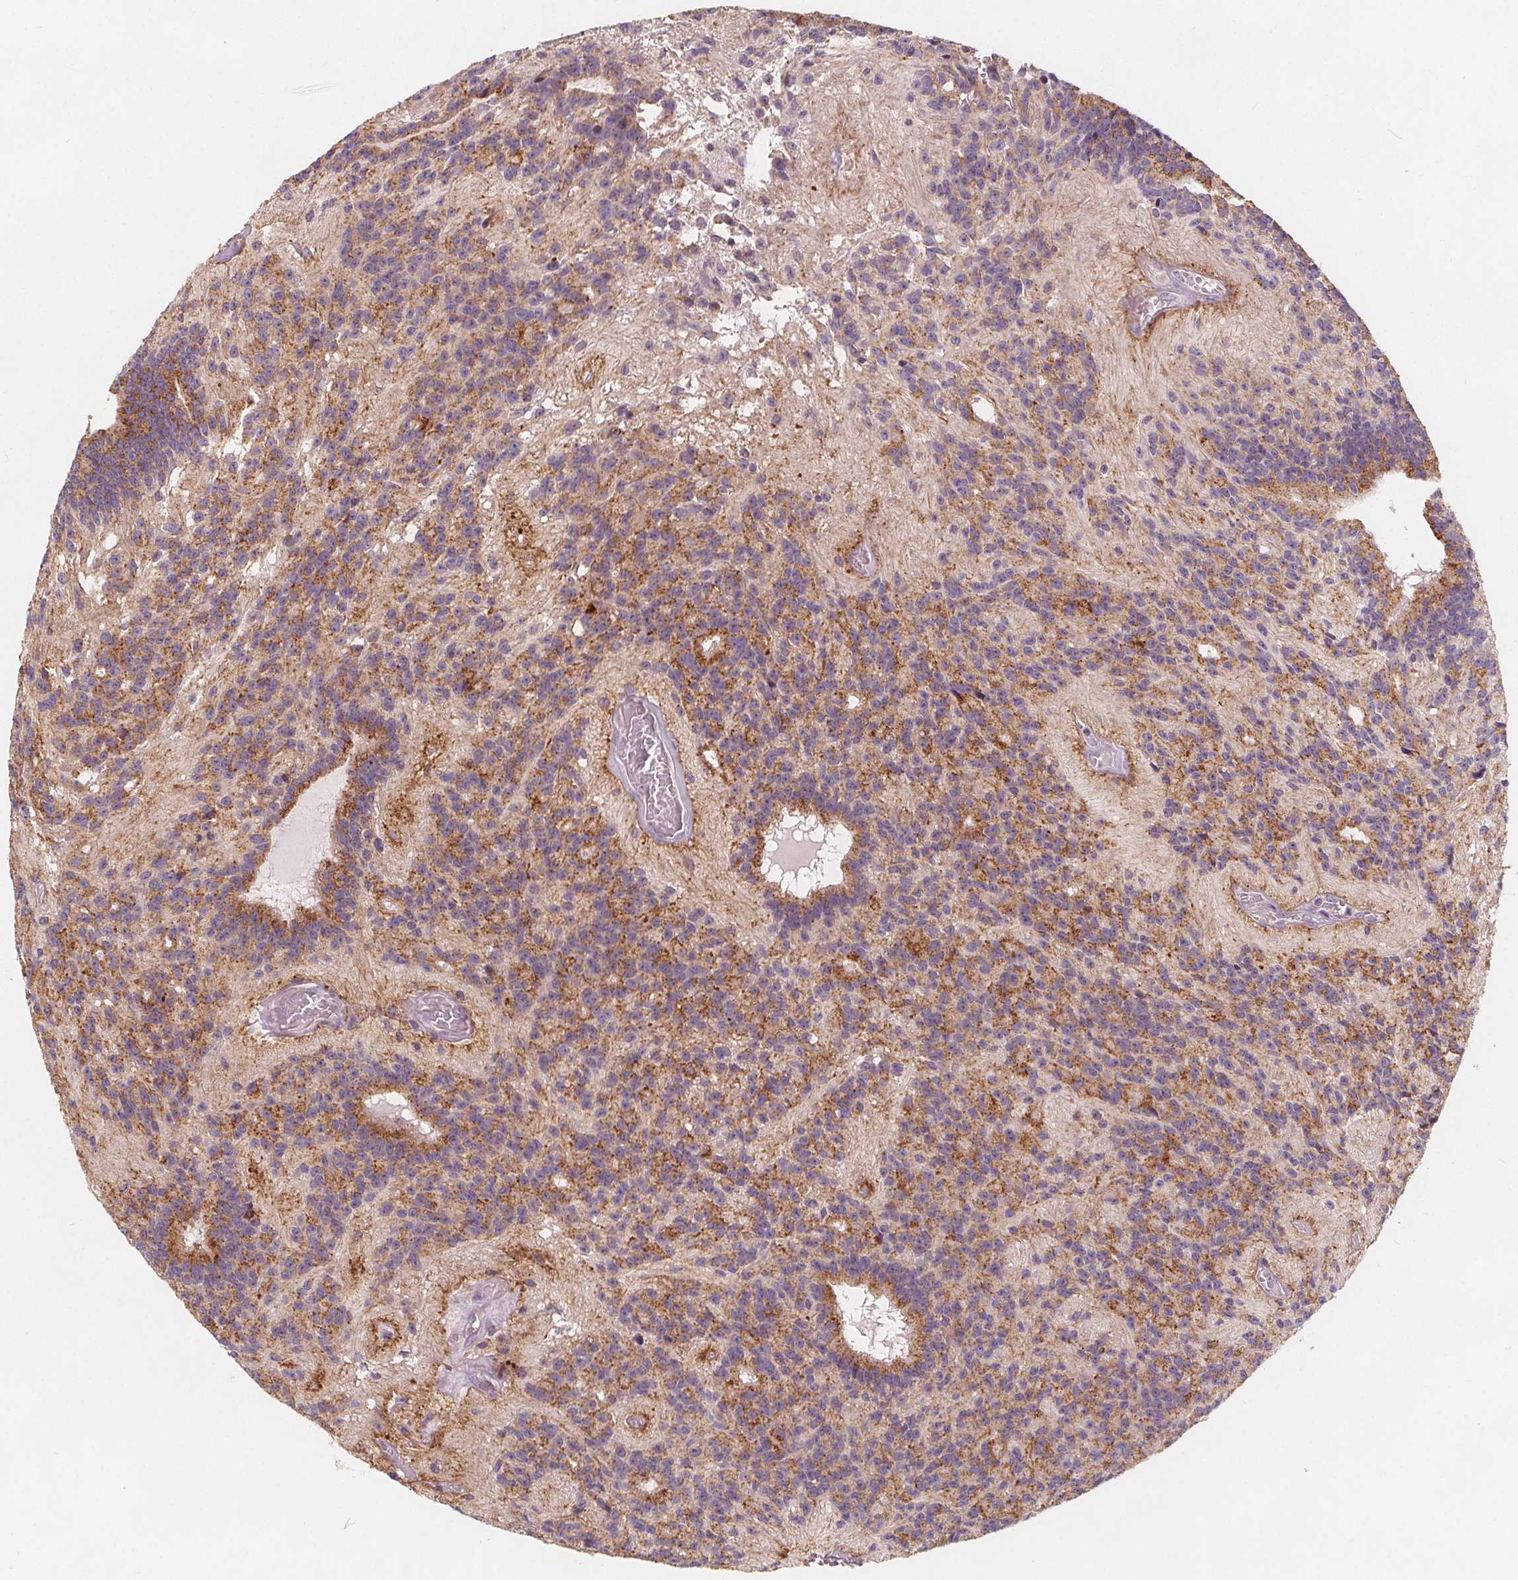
{"staining": {"intensity": "moderate", "quantity": "25%-75%", "location": "cytoplasmic/membranous"}, "tissue": "glioma", "cell_type": "Tumor cells", "image_type": "cancer", "snomed": [{"axis": "morphology", "description": "Glioma, malignant, Low grade"}, {"axis": "topography", "description": "Brain"}], "caption": "Low-grade glioma (malignant) stained for a protein exhibits moderate cytoplasmic/membranous positivity in tumor cells. The staining was performed using DAB, with brown indicating positive protein expression. Nuclei are stained blue with hematoxylin.", "gene": "DRC3", "patient": {"sex": "male", "age": 31}}